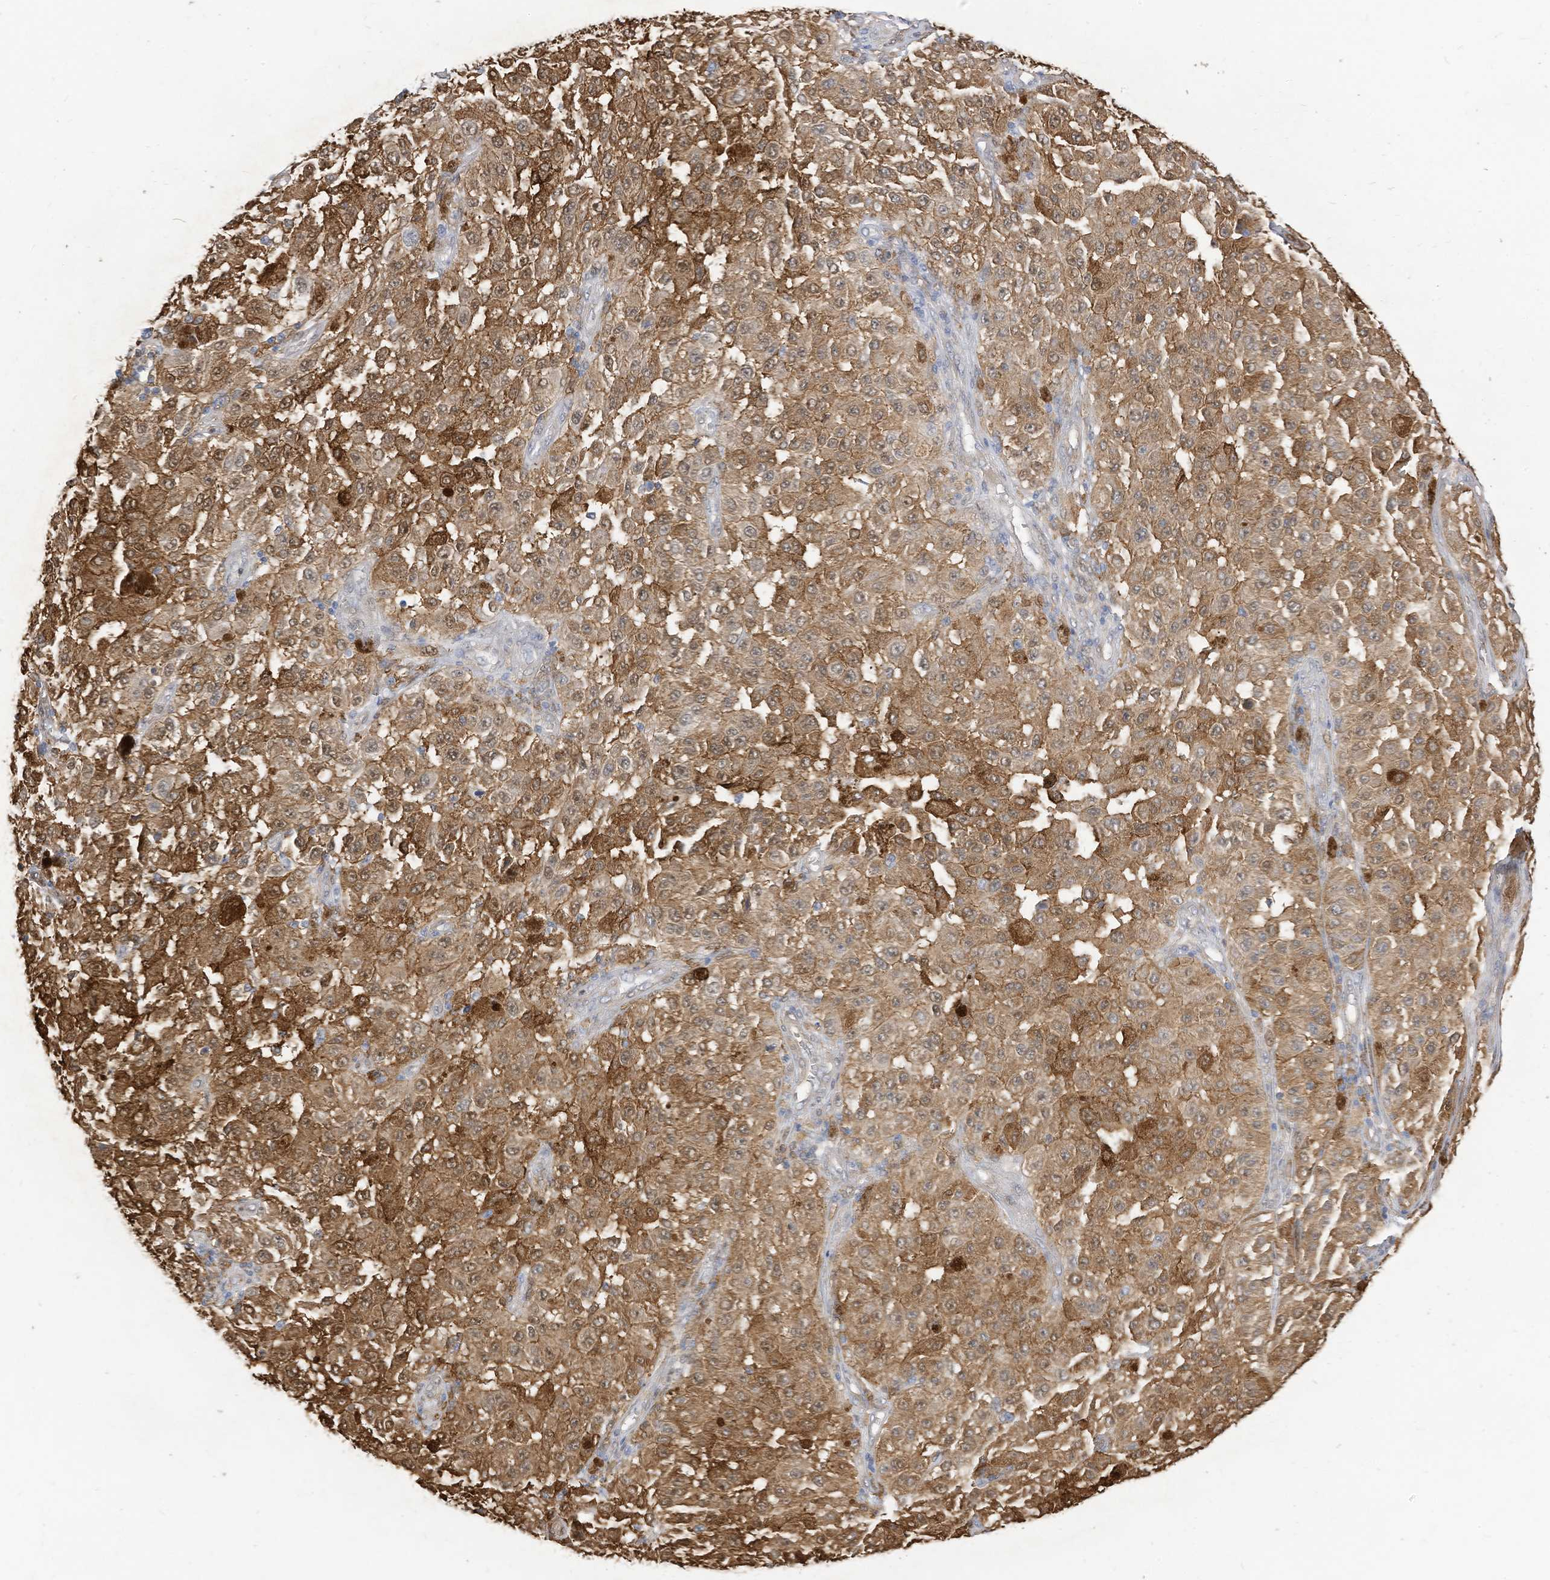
{"staining": {"intensity": "moderate", "quantity": ">75%", "location": "cytoplasmic/membranous"}, "tissue": "melanoma", "cell_type": "Tumor cells", "image_type": "cancer", "snomed": [{"axis": "morphology", "description": "Malignant melanoma, NOS"}, {"axis": "topography", "description": "Skin"}], "caption": "A histopathology image of human malignant melanoma stained for a protein displays moderate cytoplasmic/membranous brown staining in tumor cells.", "gene": "ATP13A1", "patient": {"sex": "female", "age": 64}}